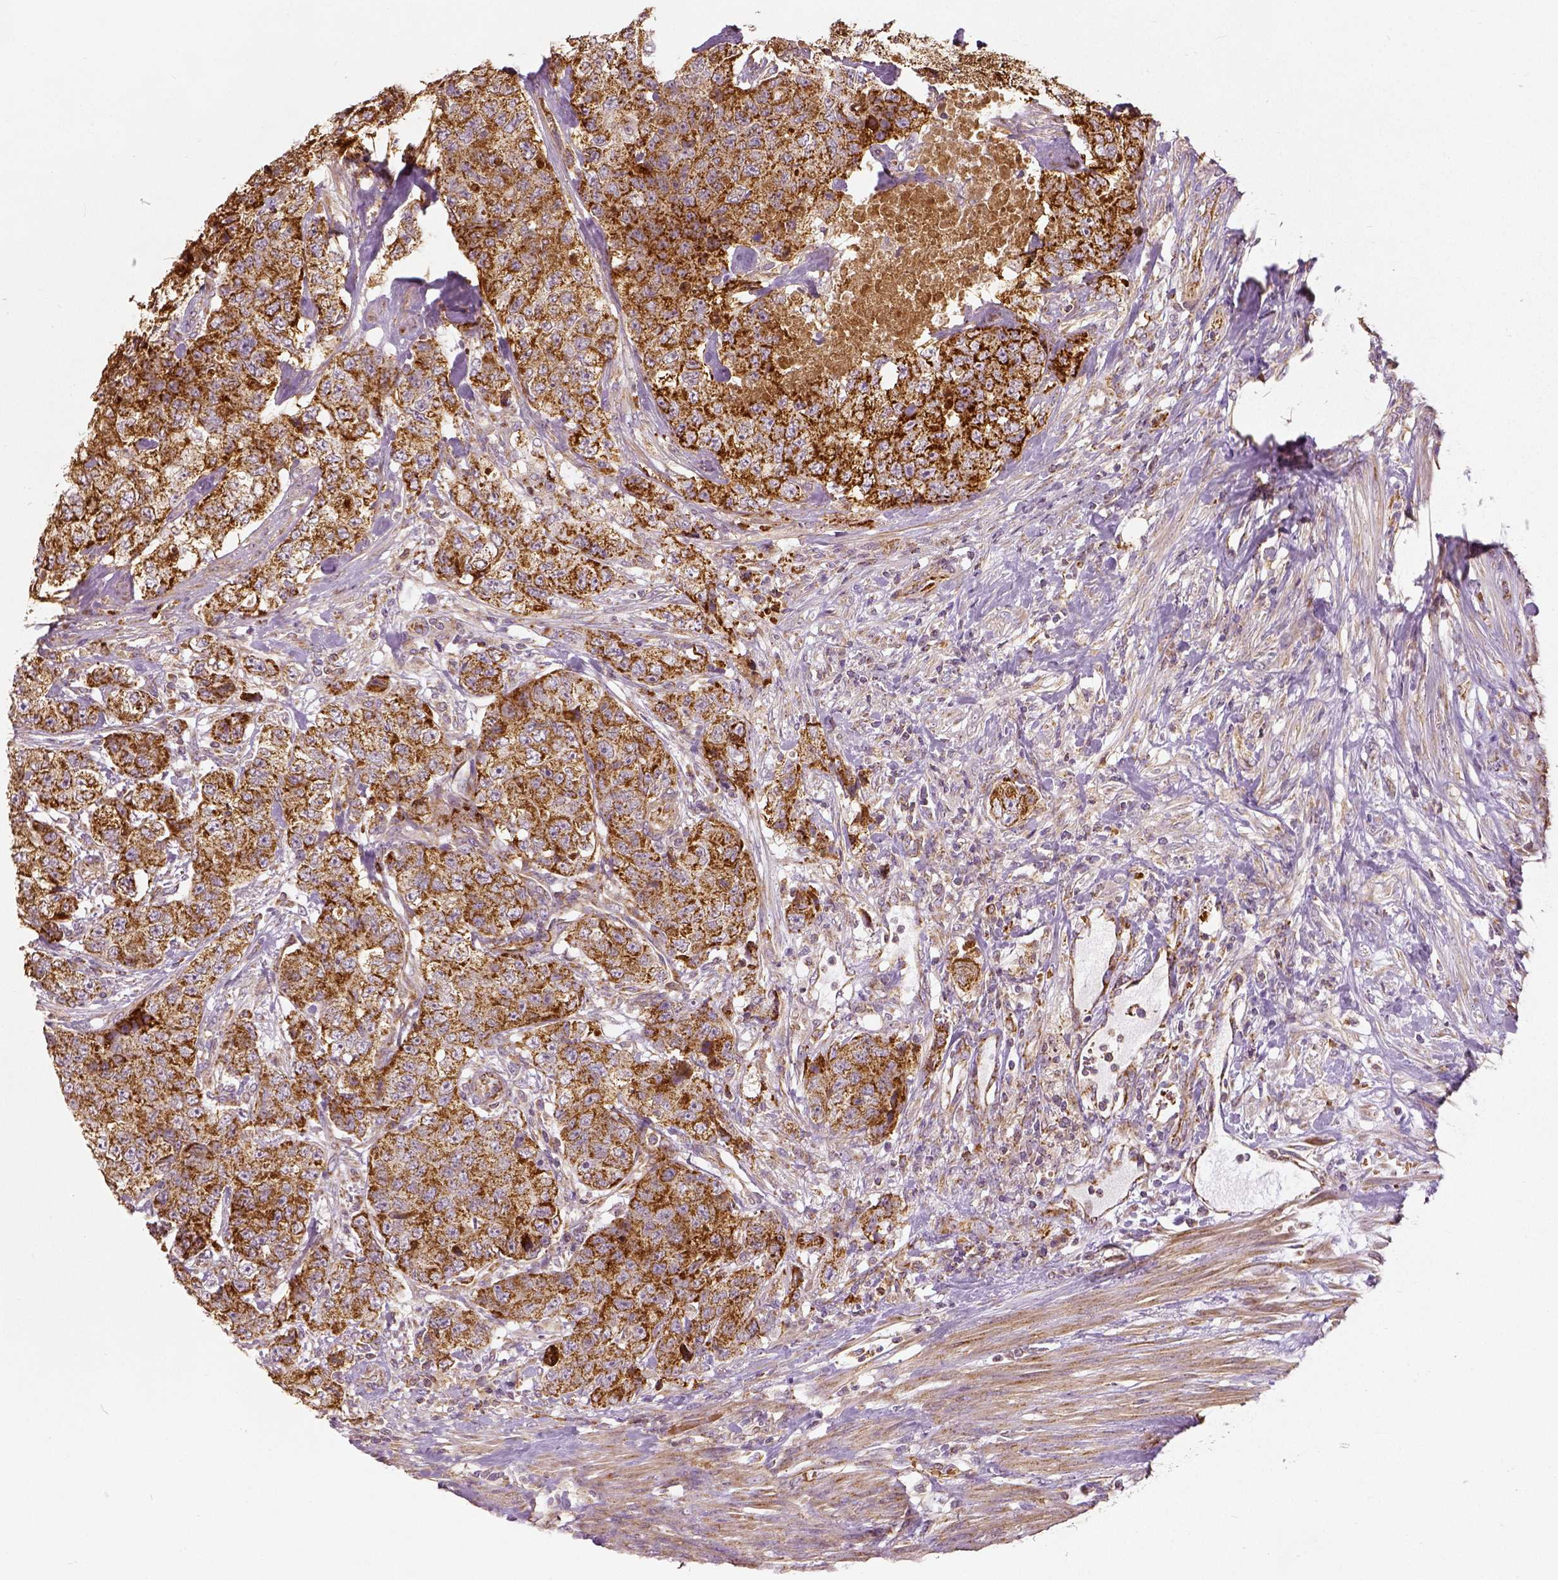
{"staining": {"intensity": "strong", "quantity": ">75%", "location": "cytoplasmic/membranous"}, "tissue": "urothelial cancer", "cell_type": "Tumor cells", "image_type": "cancer", "snomed": [{"axis": "morphology", "description": "Urothelial carcinoma, High grade"}, {"axis": "topography", "description": "Urinary bladder"}], "caption": "Tumor cells display strong cytoplasmic/membranous staining in about >75% of cells in urothelial carcinoma (high-grade). Using DAB (3,3'-diaminobenzidine) (brown) and hematoxylin (blue) stains, captured at high magnification using brightfield microscopy.", "gene": "PGAM5", "patient": {"sex": "female", "age": 78}}